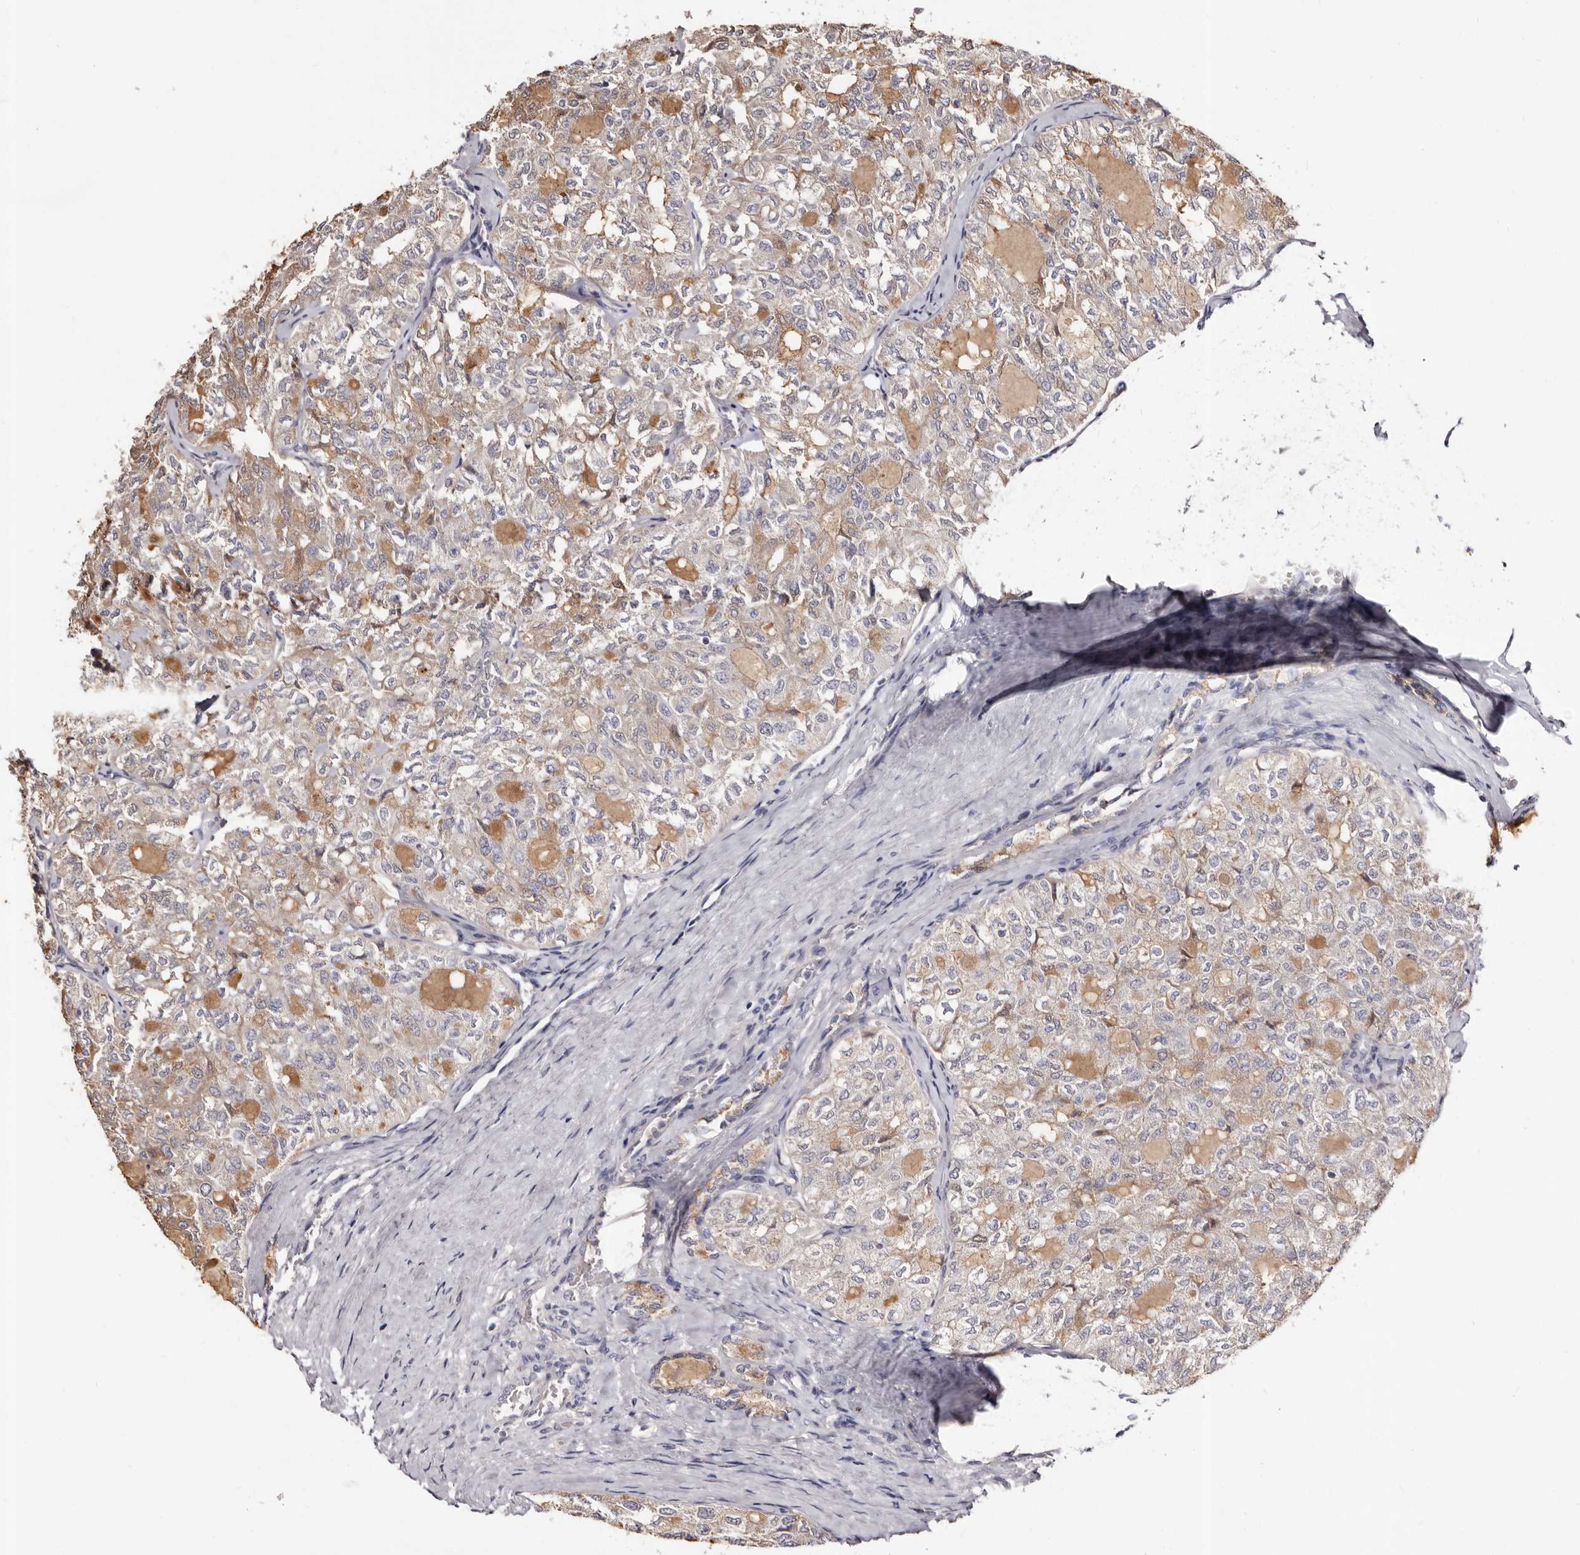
{"staining": {"intensity": "negative", "quantity": "none", "location": "none"}, "tissue": "thyroid cancer", "cell_type": "Tumor cells", "image_type": "cancer", "snomed": [{"axis": "morphology", "description": "Follicular adenoma carcinoma, NOS"}, {"axis": "topography", "description": "Thyroid gland"}], "caption": "Immunohistochemistry (IHC) image of neoplastic tissue: follicular adenoma carcinoma (thyroid) stained with DAB reveals no significant protein staining in tumor cells.", "gene": "PTAFR", "patient": {"sex": "male", "age": 75}}